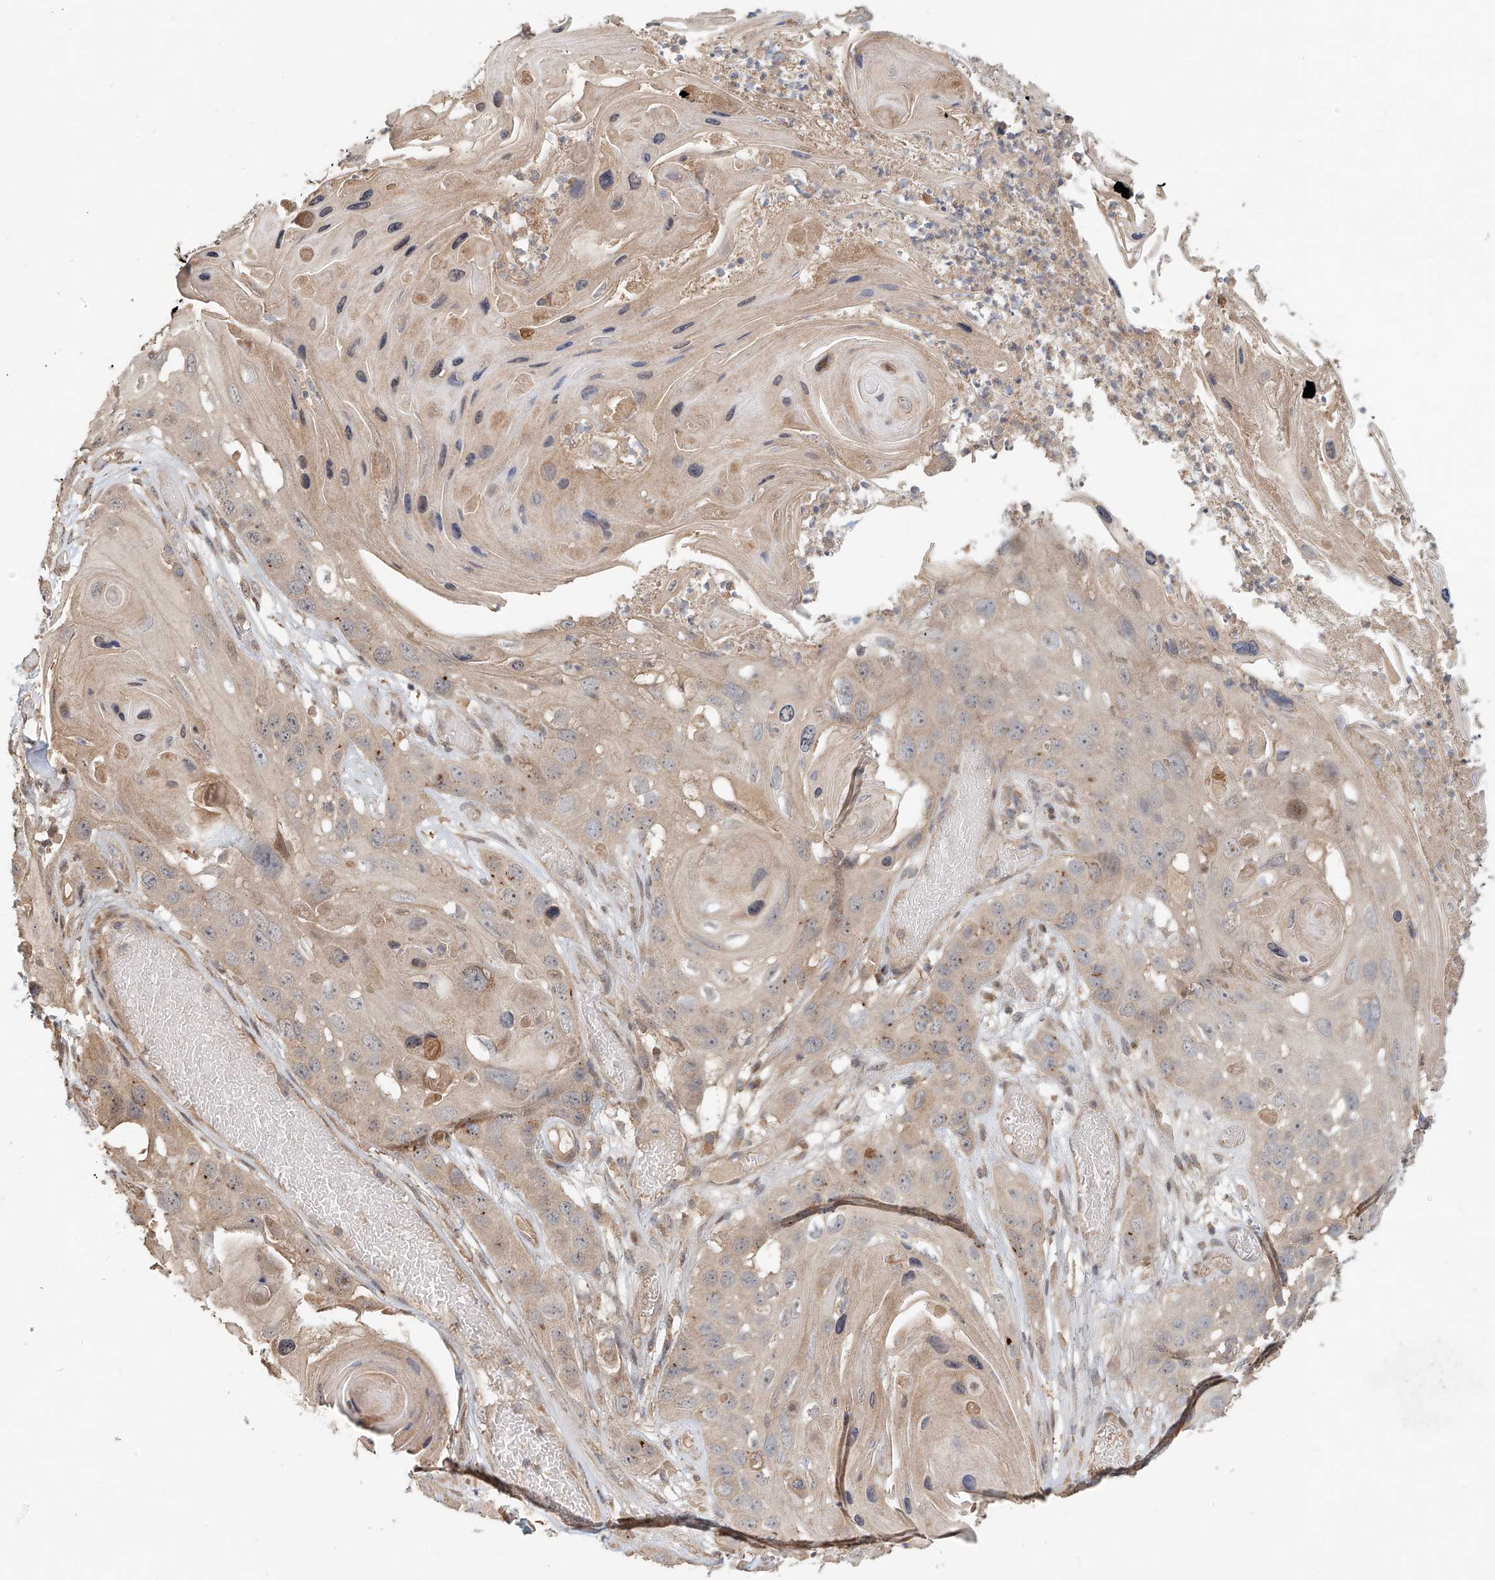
{"staining": {"intensity": "weak", "quantity": "<25%", "location": "cytoplasmic/membranous"}, "tissue": "skin cancer", "cell_type": "Tumor cells", "image_type": "cancer", "snomed": [{"axis": "morphology", "description": "Squamous cell carcinoma, NOS"}, {"axis": "topography", "description": "Skin"}], "caption": "Human skin cancer stained for a protein using immunohistochemistry (IHC) exhibits no staining in tumor cells.", "gene": "TMEM61", "patient": {"sex": "male", "age": 55}}